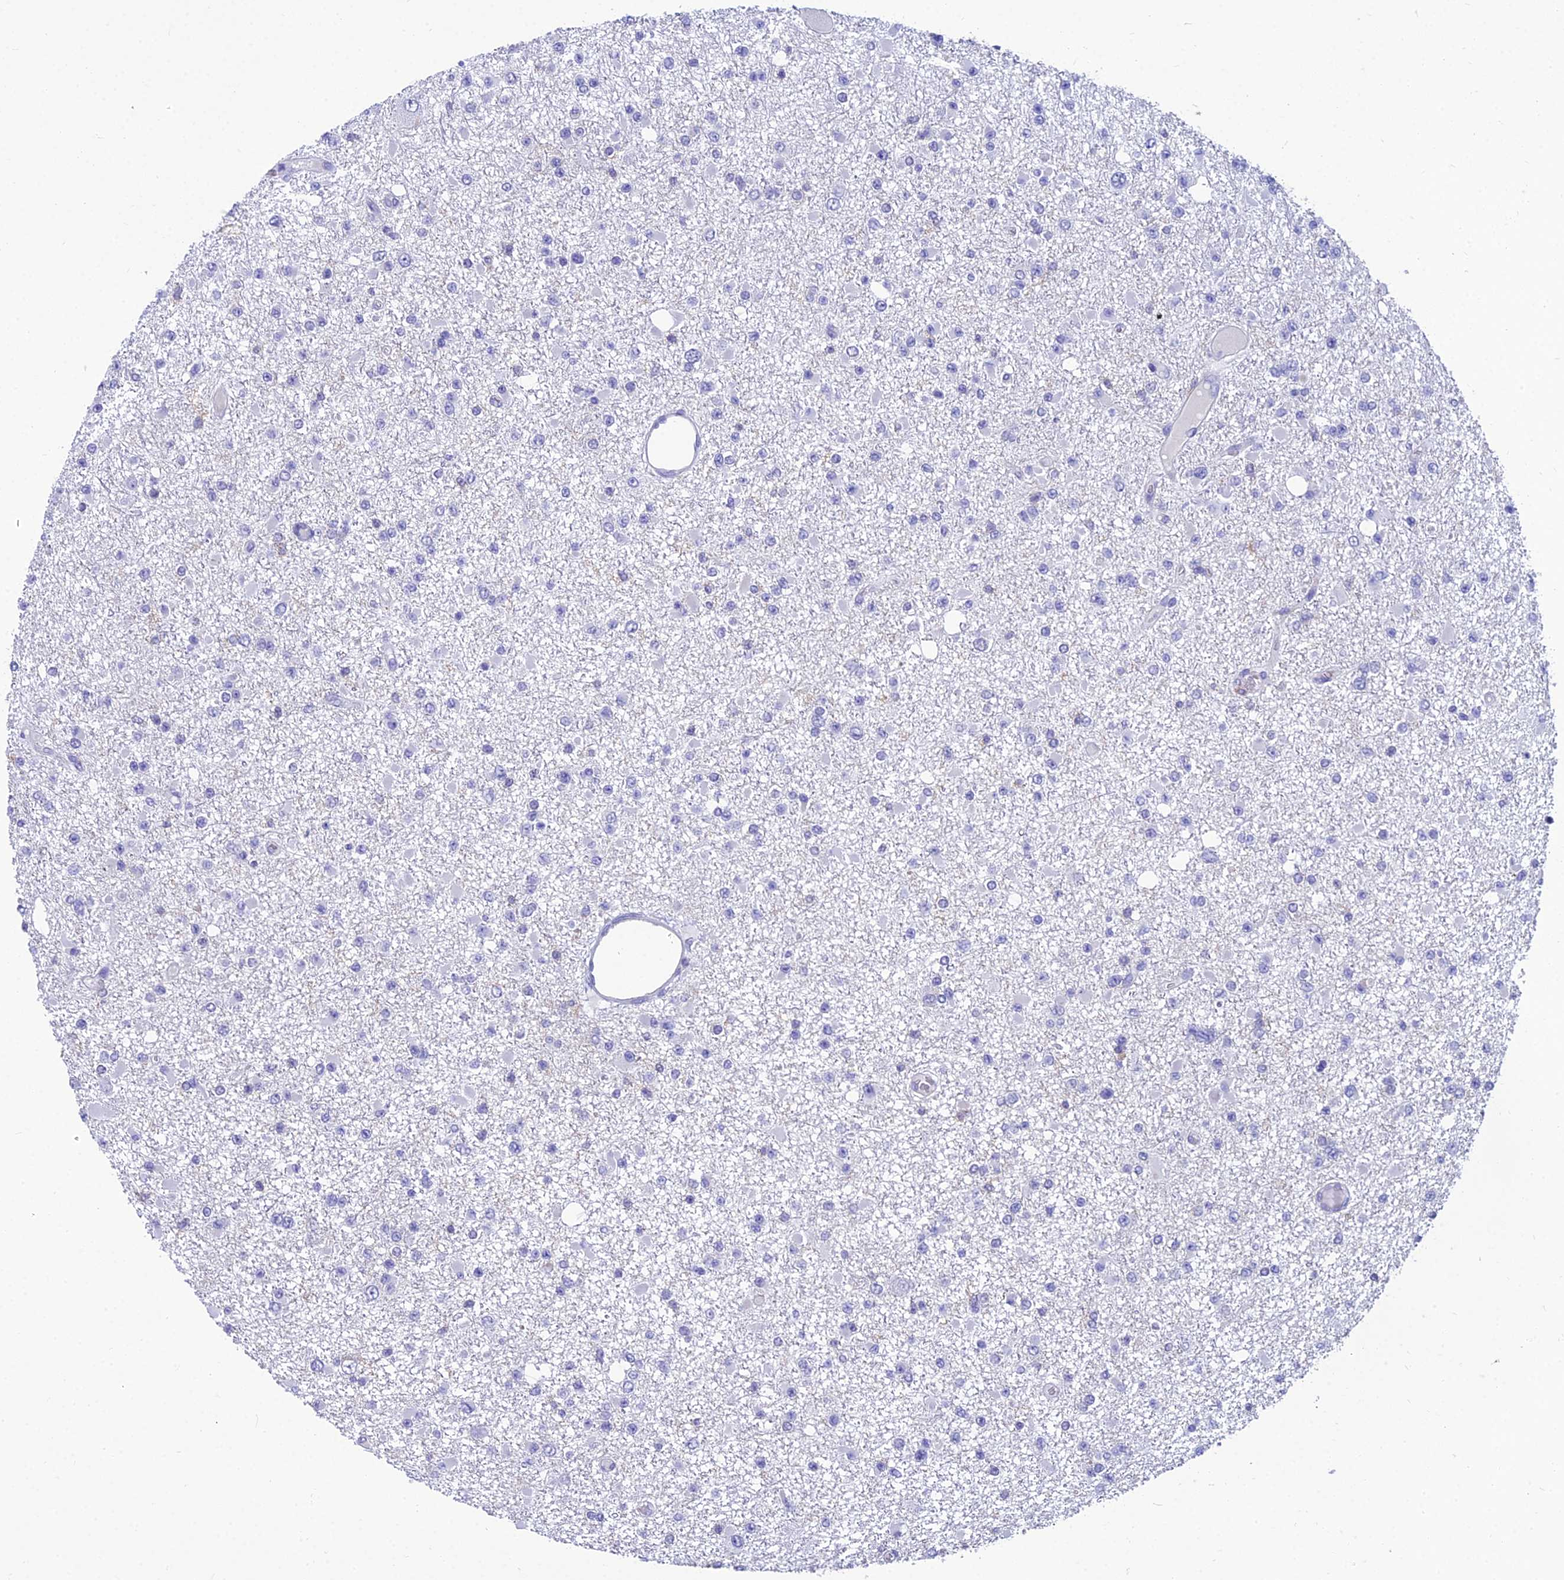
{"staining": {"intensity": "negative", "quantity": "none", "location": "none"}, "tissue": "glioma", "cell_type": "Tumor cells", "image_type": "cancer", "snomed": [{"axis": "morphology", "description": "Glioma, malignant, Low grade"}, {"axis": "topography", "description": "Brain"}], "caption": "The immunohistochemistry image has no significant expression in tumor cells of malignant glioma (low-grade) tissue.", "gene": "PPP1R18", "patient": {"sex": "female", "age": 22}}